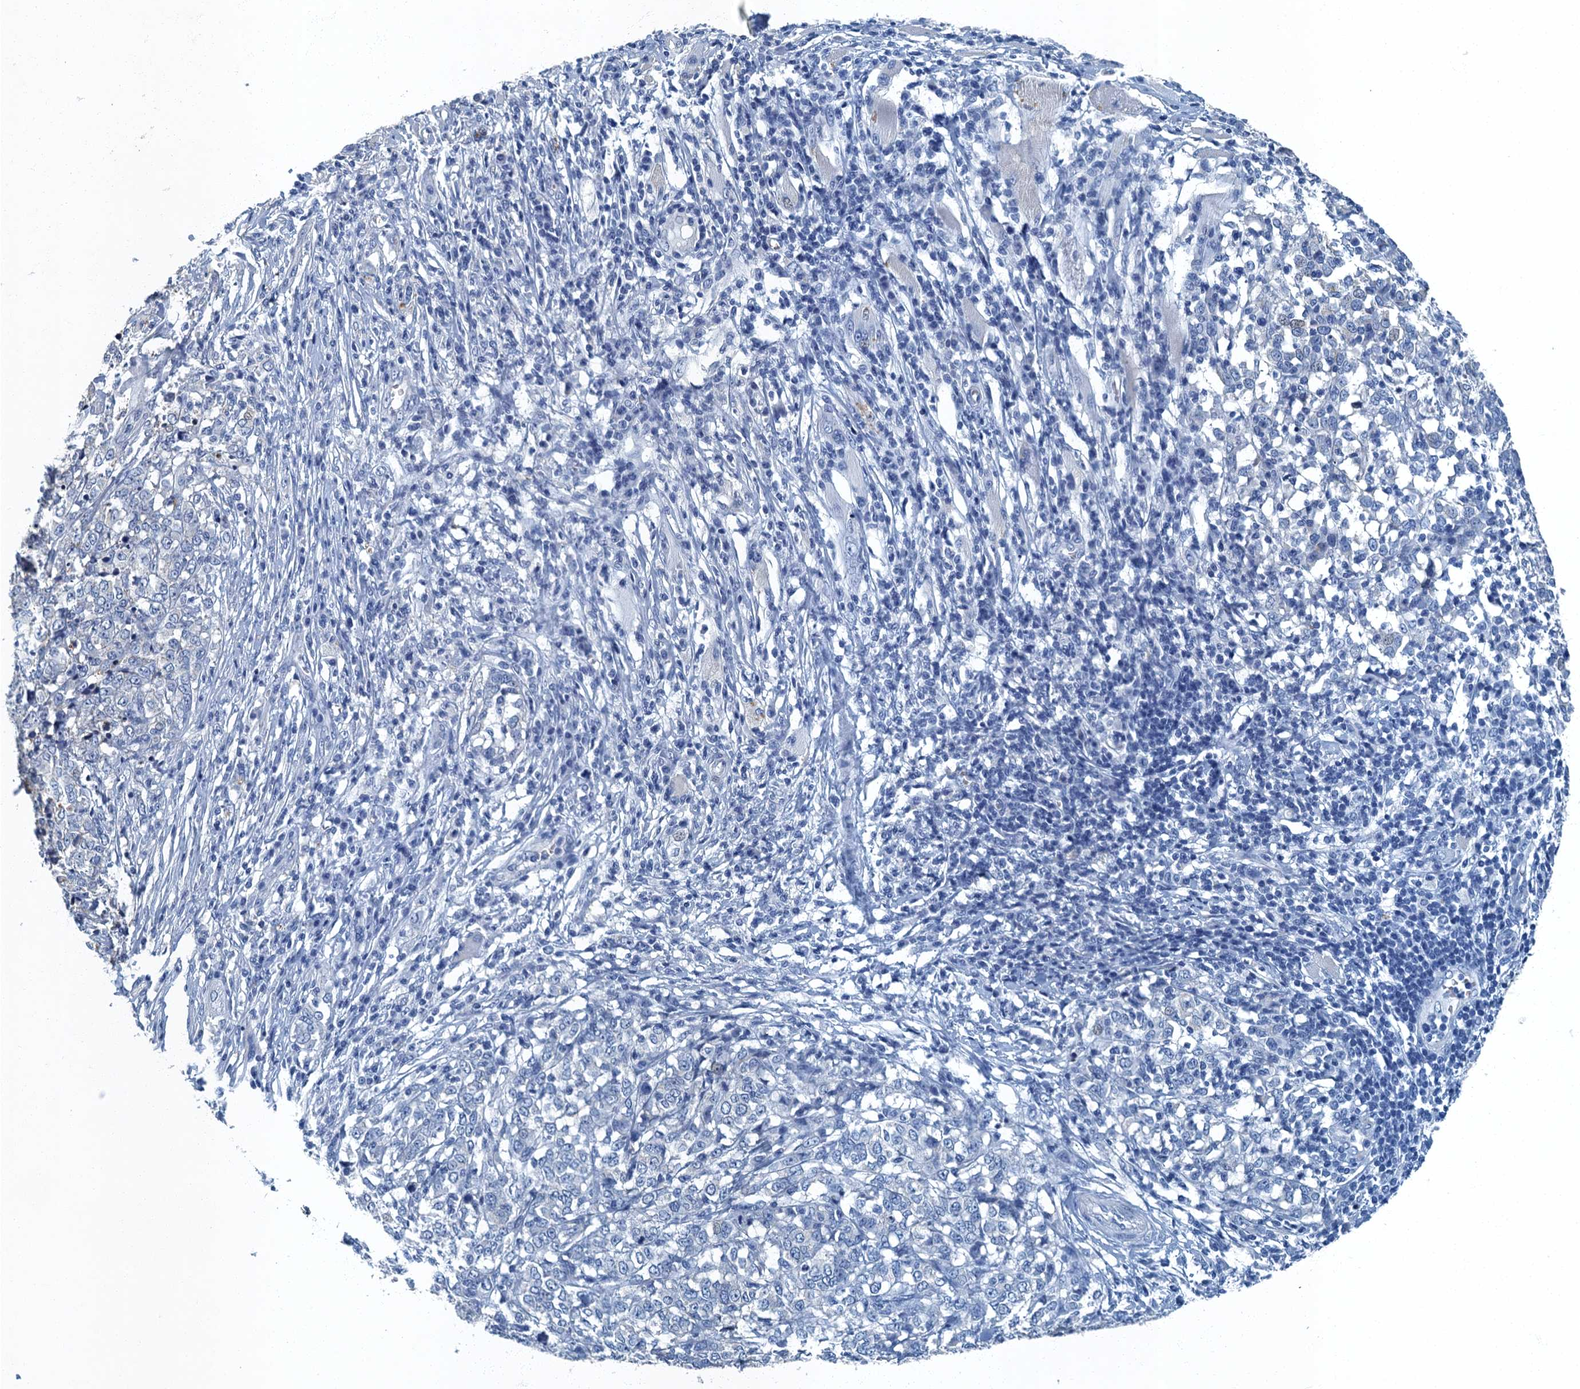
{"staining": {"intensity": "negative", "quantity": "none", "location": "none"}, "tissue": "melanoma", "cell_type": "Tumor cells", "image_type": "cancer", "snomed": [{"axis": "morphology", "description": "Malignant melanoma, NOS"}, {"axis": "topography", "description": "Skin"}], "caption": "Protein analysis of melanoma displays no significant staining in tumor cells.", "gene": "GADL1", "patient": {"sex": "female", "age": 72}}